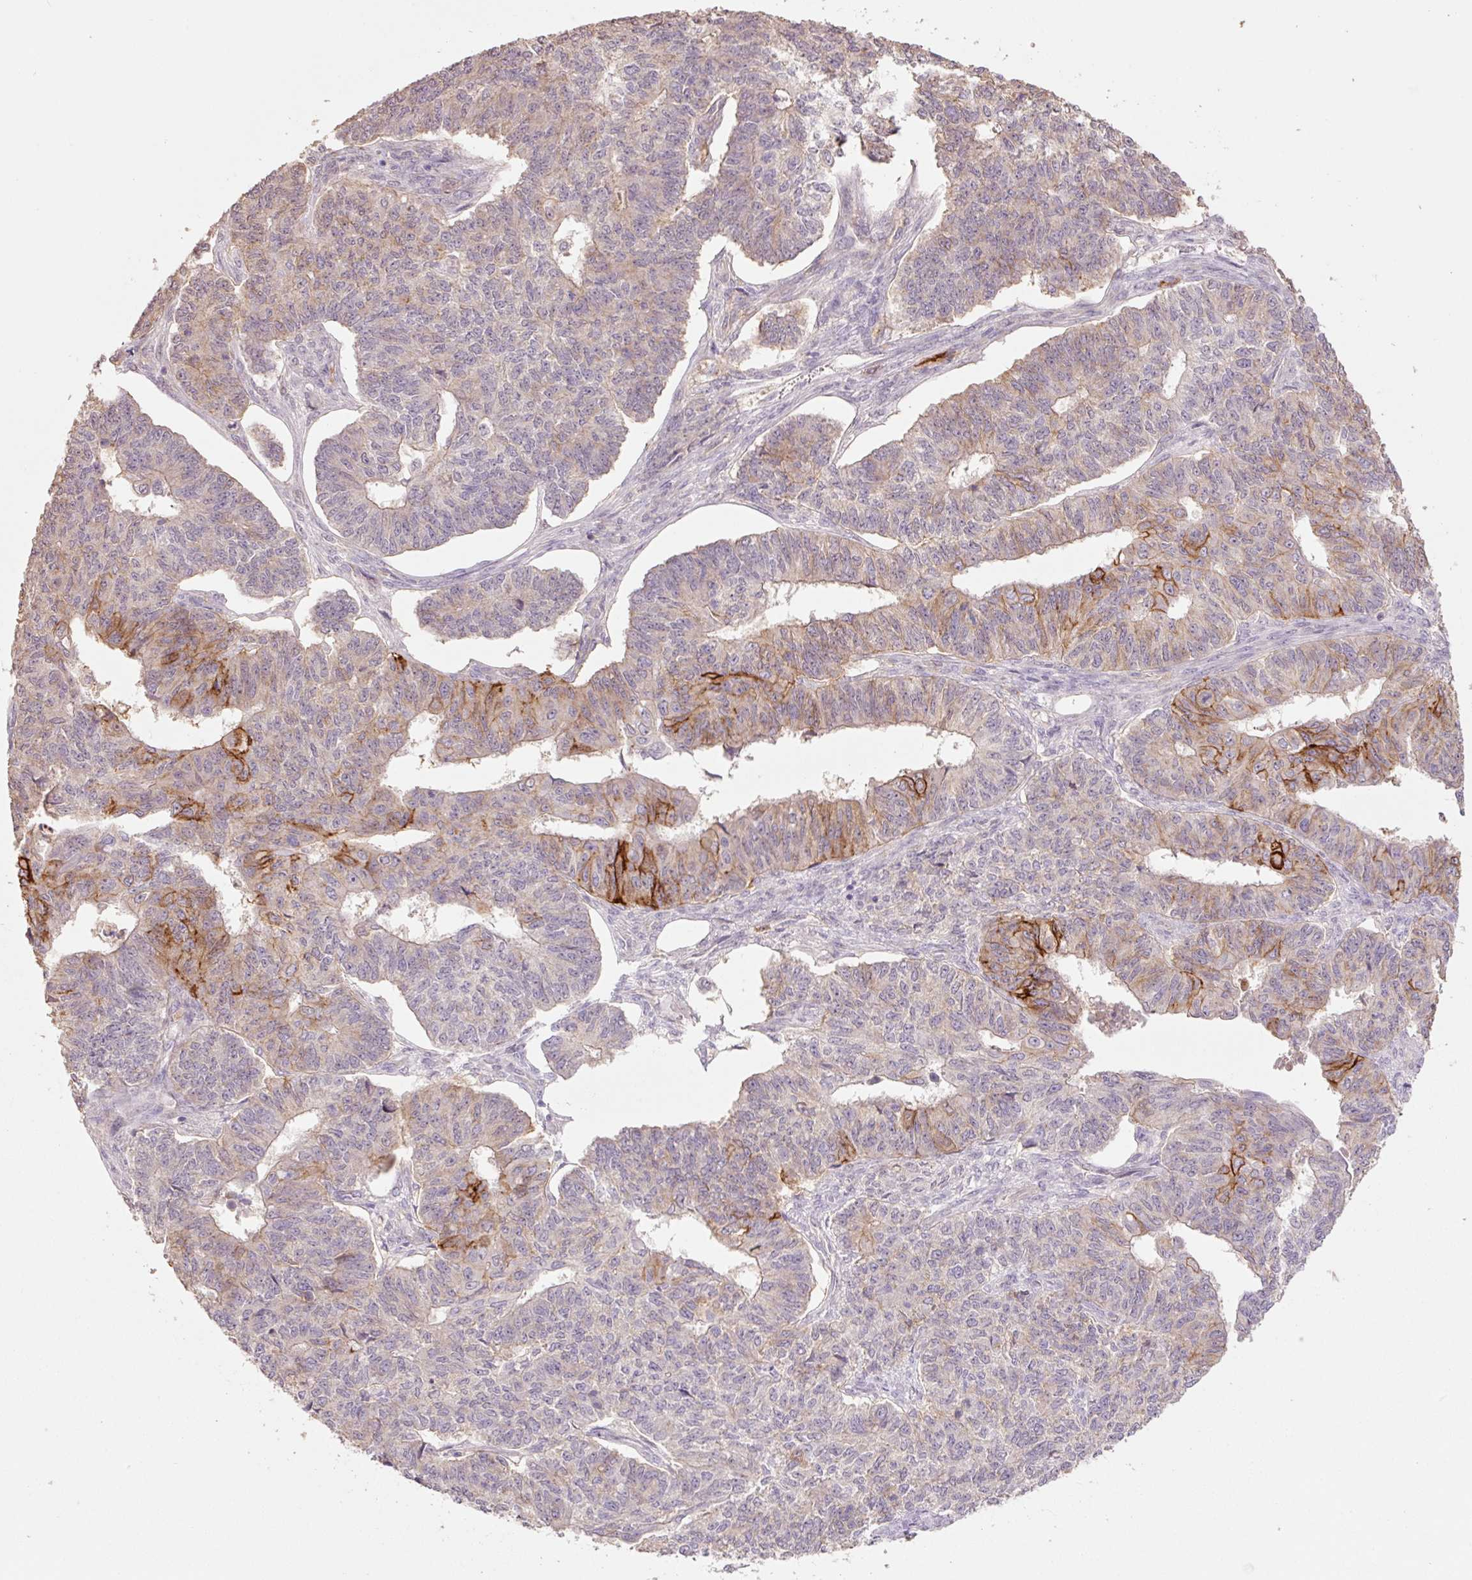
{"staining": {"intensity": "strong", "quantity": "<25%", "location": "cytoplasmic/membranous"}, "tissue": "endometrial cancer", "cell_type": "Tumor cells", "image_type": "cancer", "snomed": [{"axis": "morphology", "description": "Adenocarcinoma, NOS"}, {"axis": "topography", "description": "Endometrium"}], "caption": "The immunohistochemical stain highlights strong cytoplasmic/membranous expression in tumor cells of adenocarcinoma (endometrial) tissue.", "gene": "SLC1A4", "patient": {"sex": "female", "age": 32}}